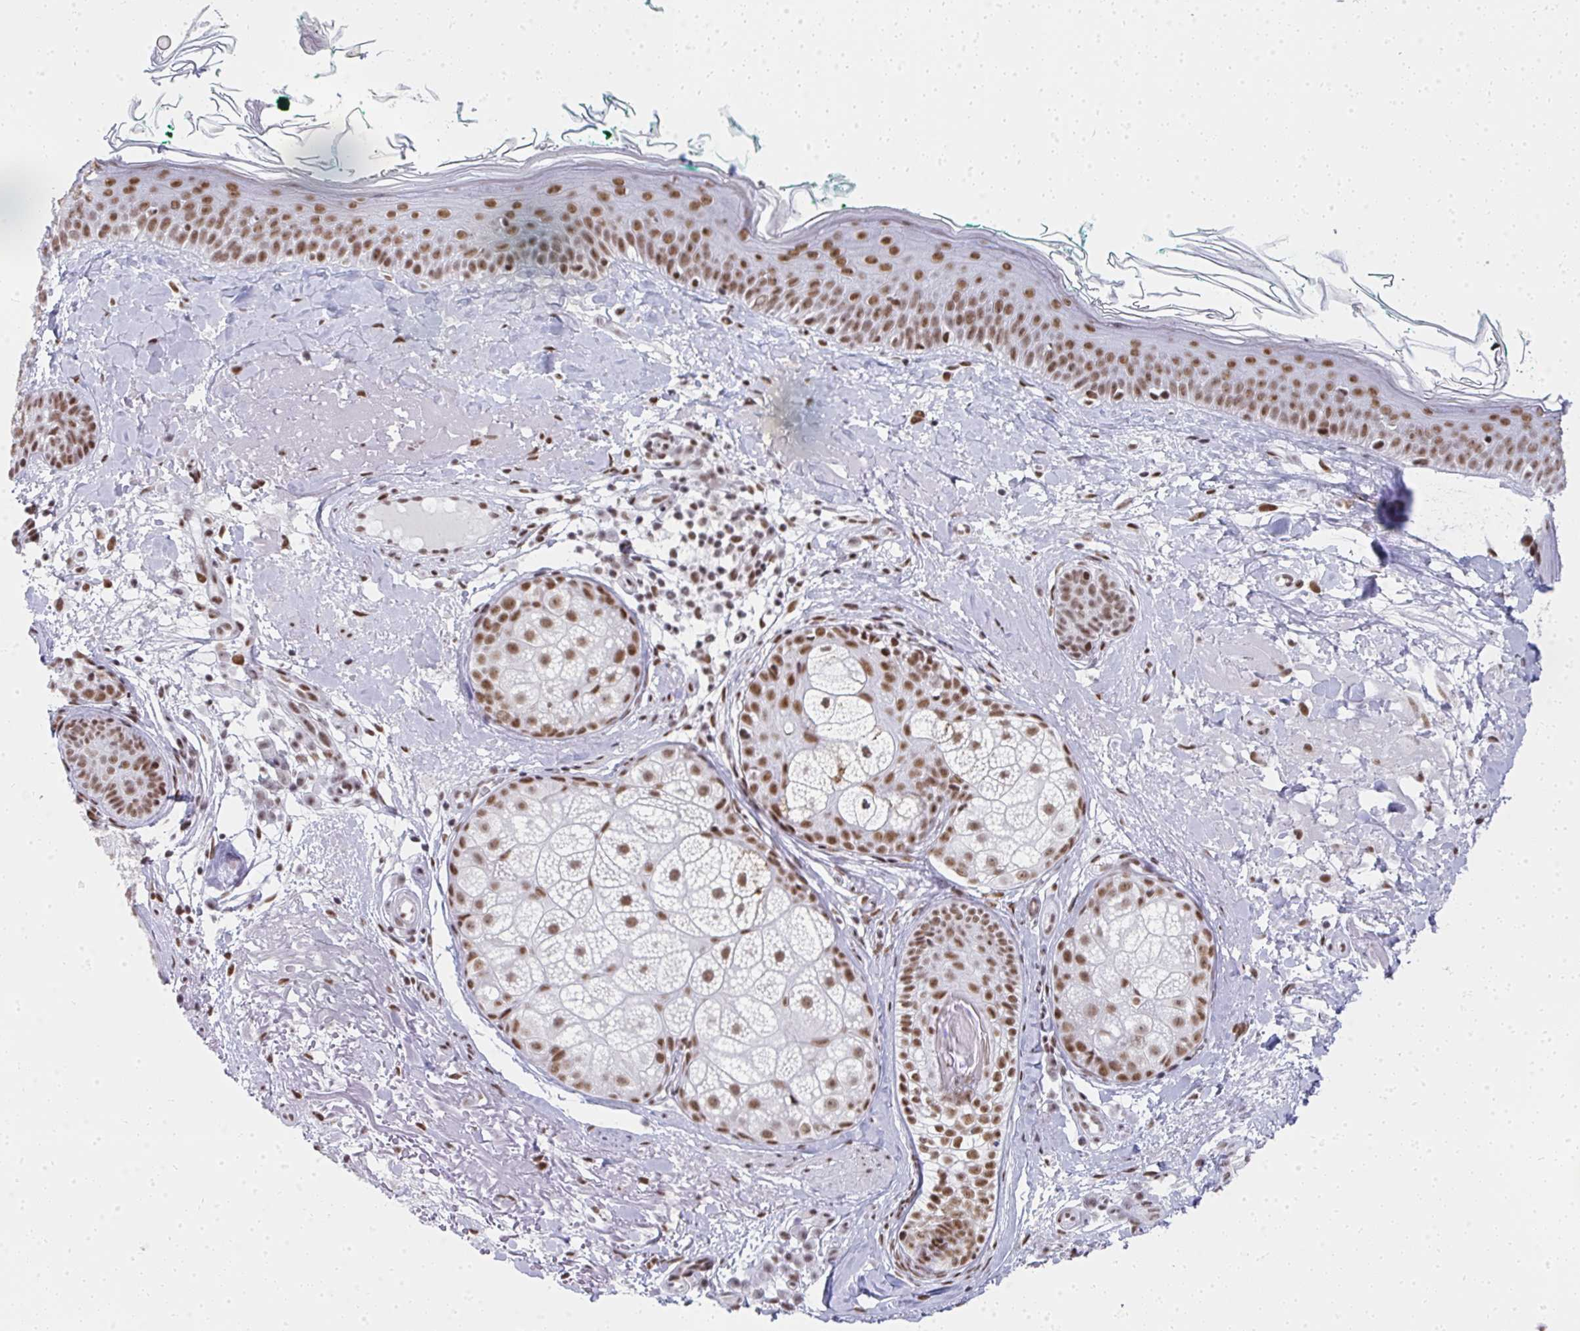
{"staining": {"intensity": "moderate", "quantity": ">75%", "location": "nuclear"}, "tissue": "skin", "cell_type": "Fibroblasts", "image_type": "normal", "snomed": [{"axis": "morphology", "description": "Normal tissue, NOS"}, {"axis": "topography", "description": "Skin"}], "caption": "Protein staining of unremarkable skin displays moderate nuclear expression in about >75% of fibroblasts. (Brightfield microscopy of DAB IHC at high magnification).", "gene": "CREBBP", "patient": {"sex": "male", "age": 73}}